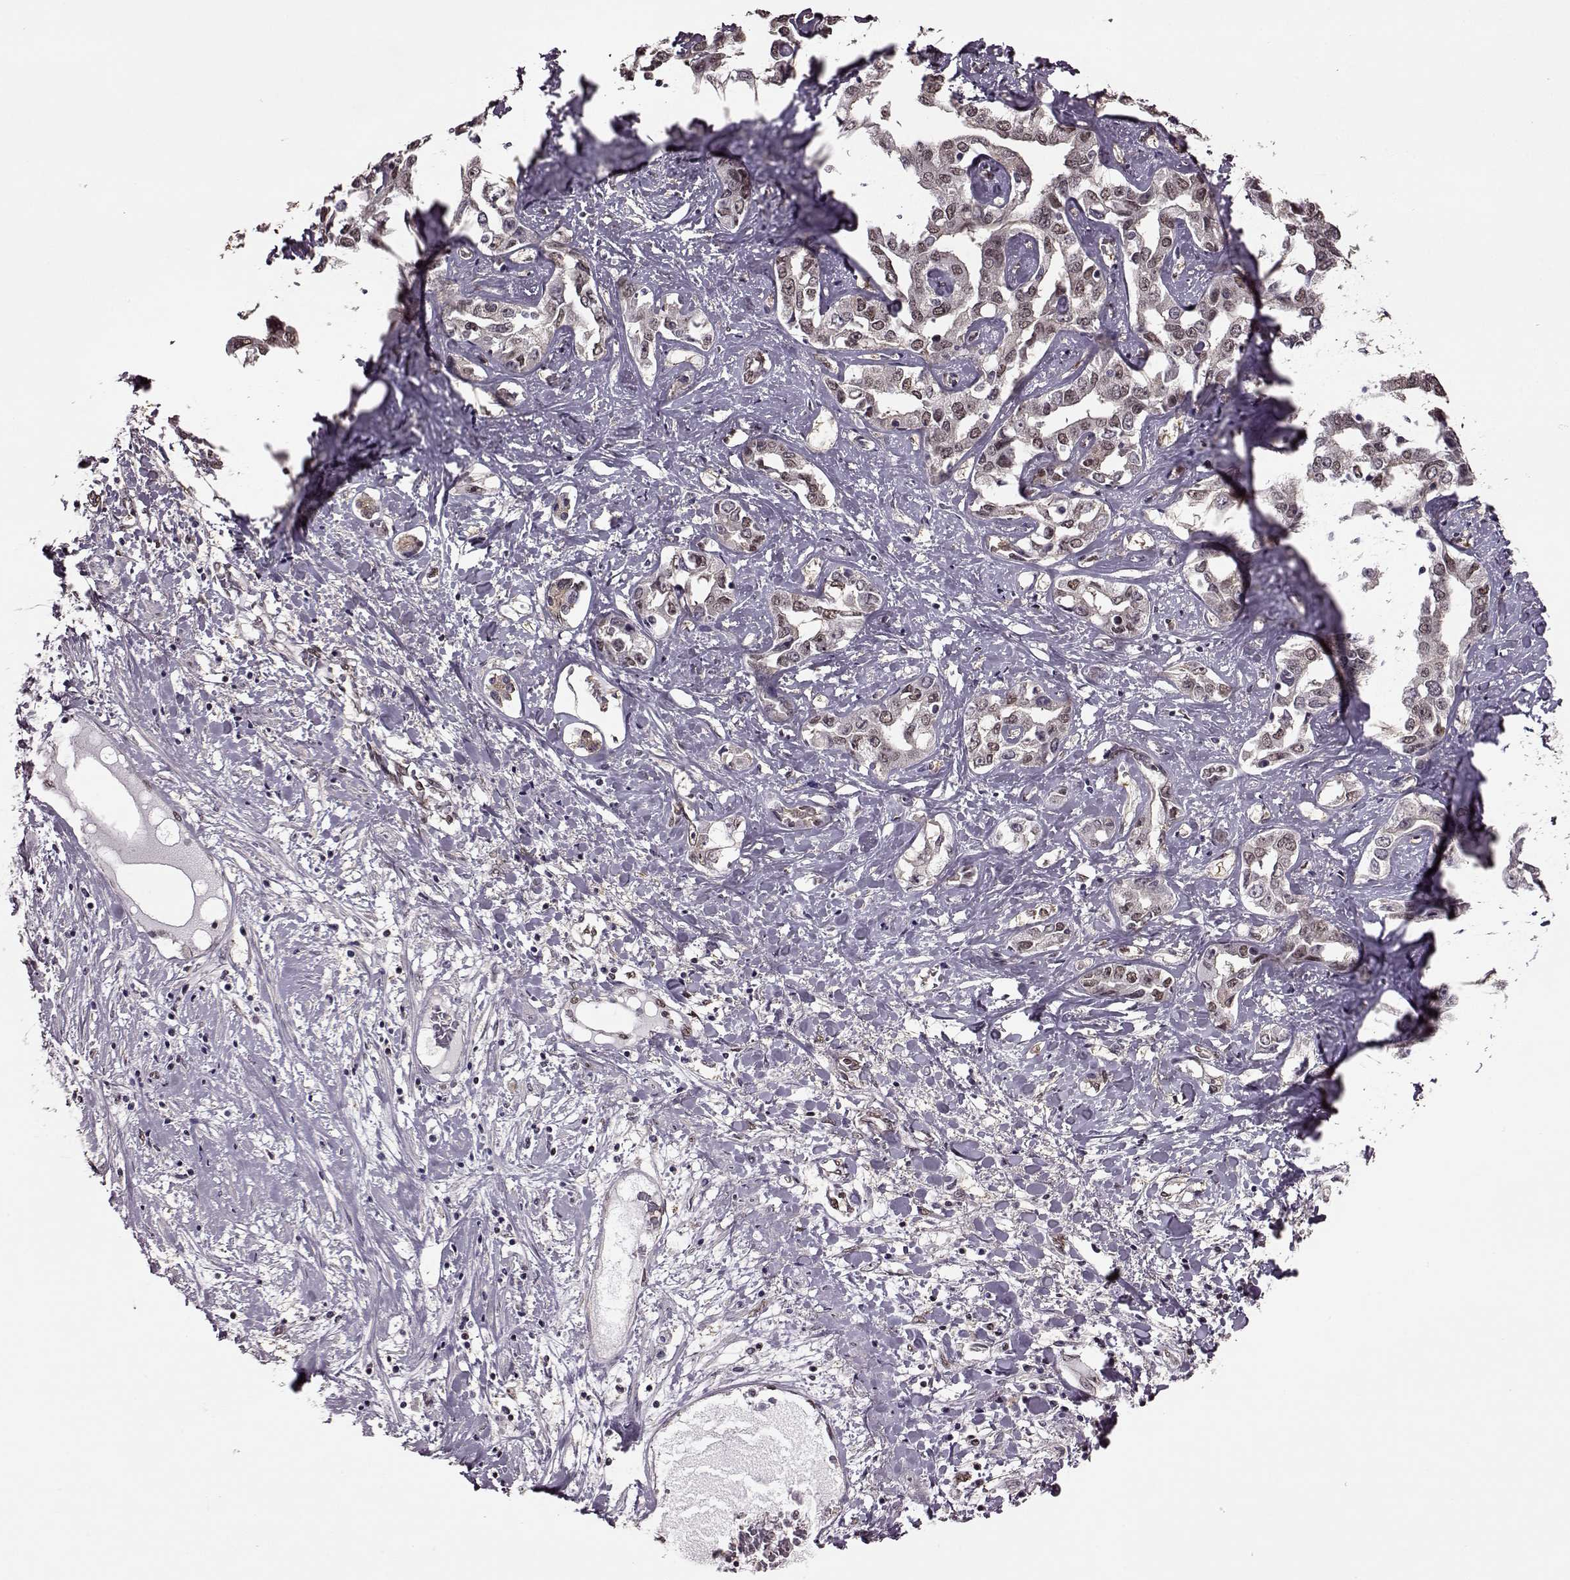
{"staining": {"intensity": "weak", "quantity": ">75%", "location": "nuclear"}, "tissue": "liver cancer", "cell_type": "Tumor cells", "image_type": "cancer", "snomed": [{"axis": "morphology", "description": "Cholangiocarcinoma"}, {"axis": "topography", "description": "Liver"}], "caption": "Immunohistochemistry photomicrograph of liver cancer (cholangiocarcinoma) stained for a protein (brown), which exhibits low levels of weak nuclear staining in approximately >75% of tumor cells.", "gene": "FTO", "patient": {"sex": "male", "age": 59}}